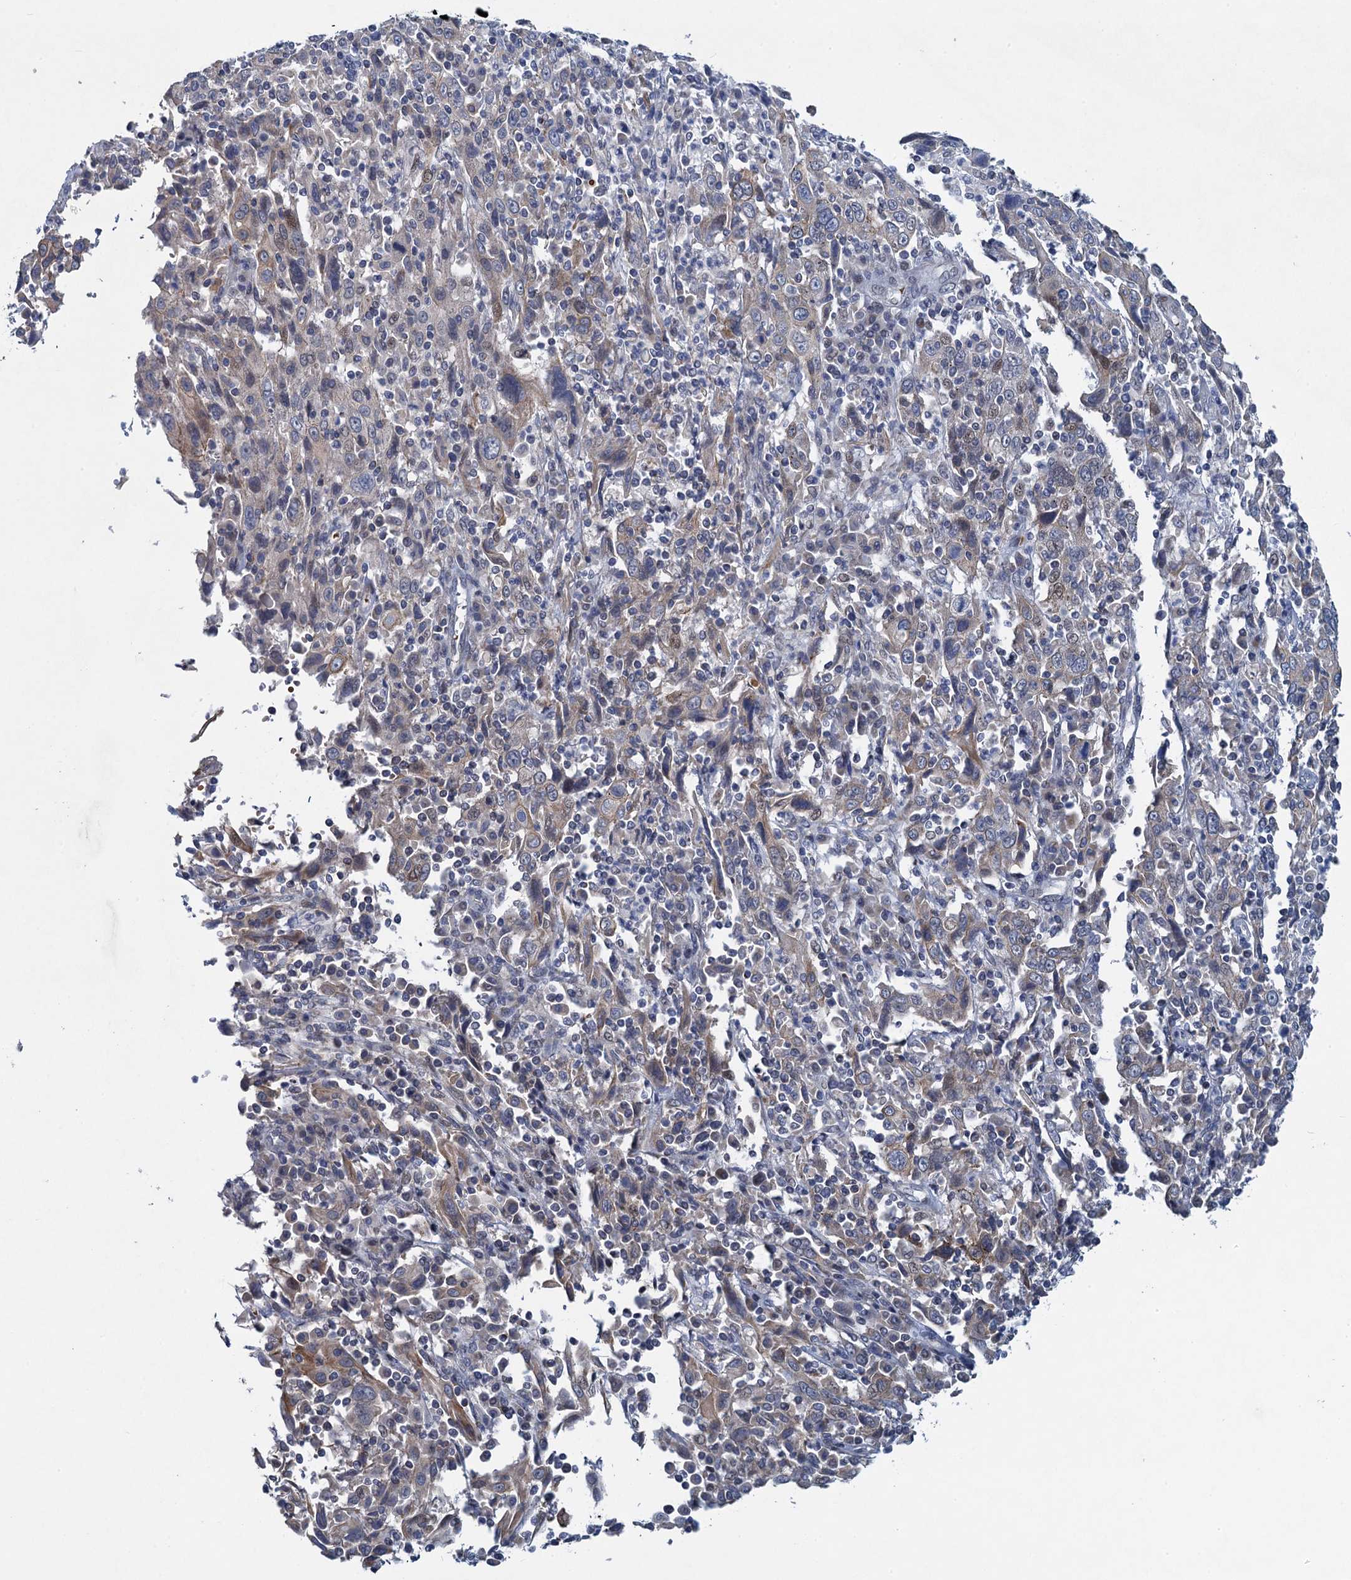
{"staining": {"intensity": "weak", "quantity": "<25%", "location": "cytoplasmic/membranous"}, "tissue": "cervical cancer", "cell_type": "Tumor cells", "image_type": "cancer", "snomed": [{"axis": "morphology", "description": "Squamous cell carcinoma, NOS"}, {"axis": "topography", "description": "Cervix"}], "caption": "Squamous cell carcinoma (cervical) stained for a protein using immunohistochemistry demonstrates no positivity tumor cells.", "gene": "ATOSA", "patient": {"sex": "female", "age": 46}}